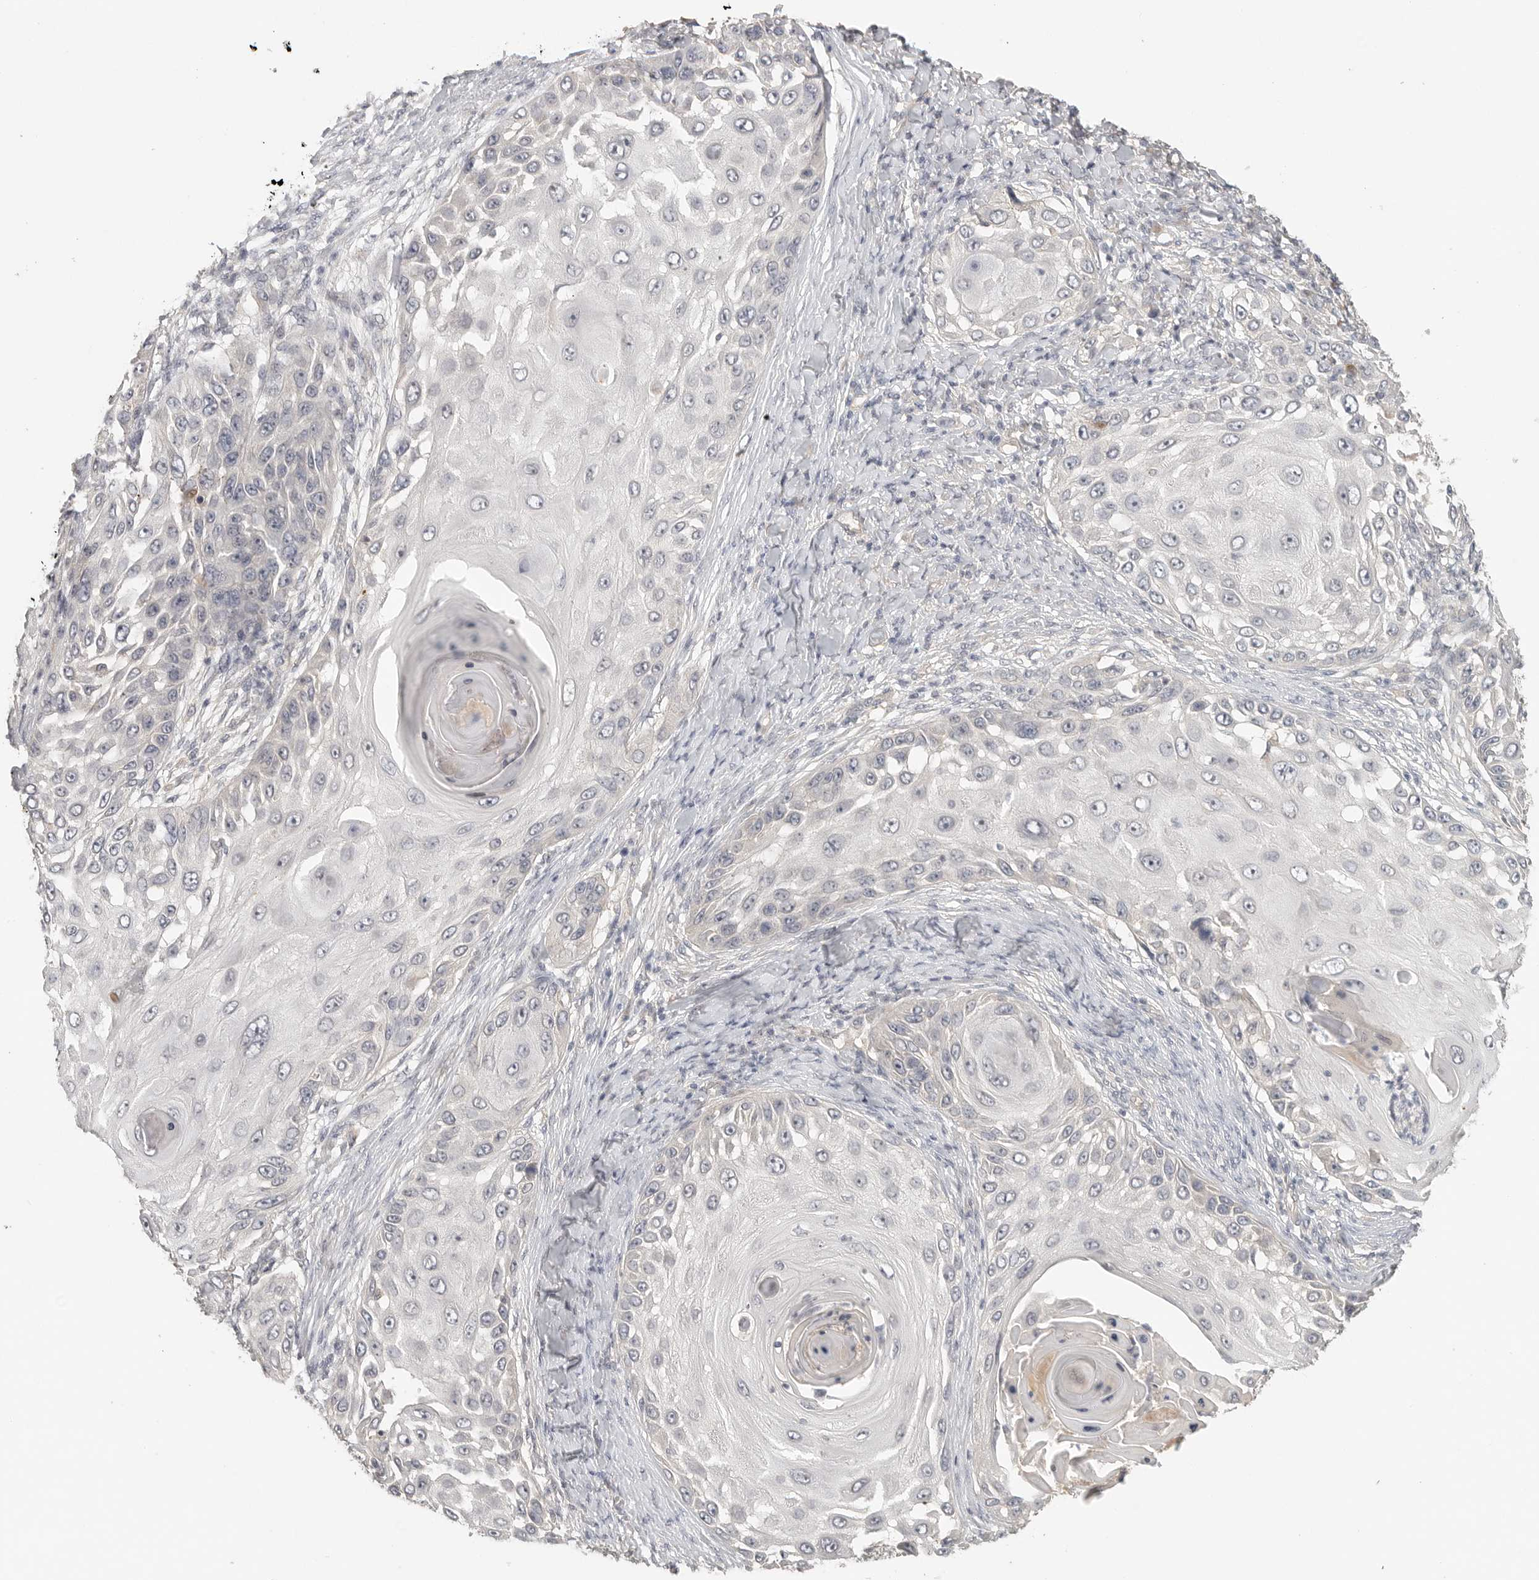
{"staining": {"intensity": "negative", "quantity": "none", "location": "none"}, "tissue": "skin cancer", "cell_type": "Tumor cells", "image_type": "cancer", "snomed": [{"axis": "morphology", "description": "Squamous cell carcinoma, NOS"}, {"axis": "topography", "description": "Skin"}], "caption": "High magnification brightfield microscopy of skin cancer (squamous cell carcinoma) stained with DAB (brown) and counterstained with hematoxylin (blue): tumor cells show no significant expression.", "gene": "HDAC6", "patient": {"sex": "female", "age": 44}}